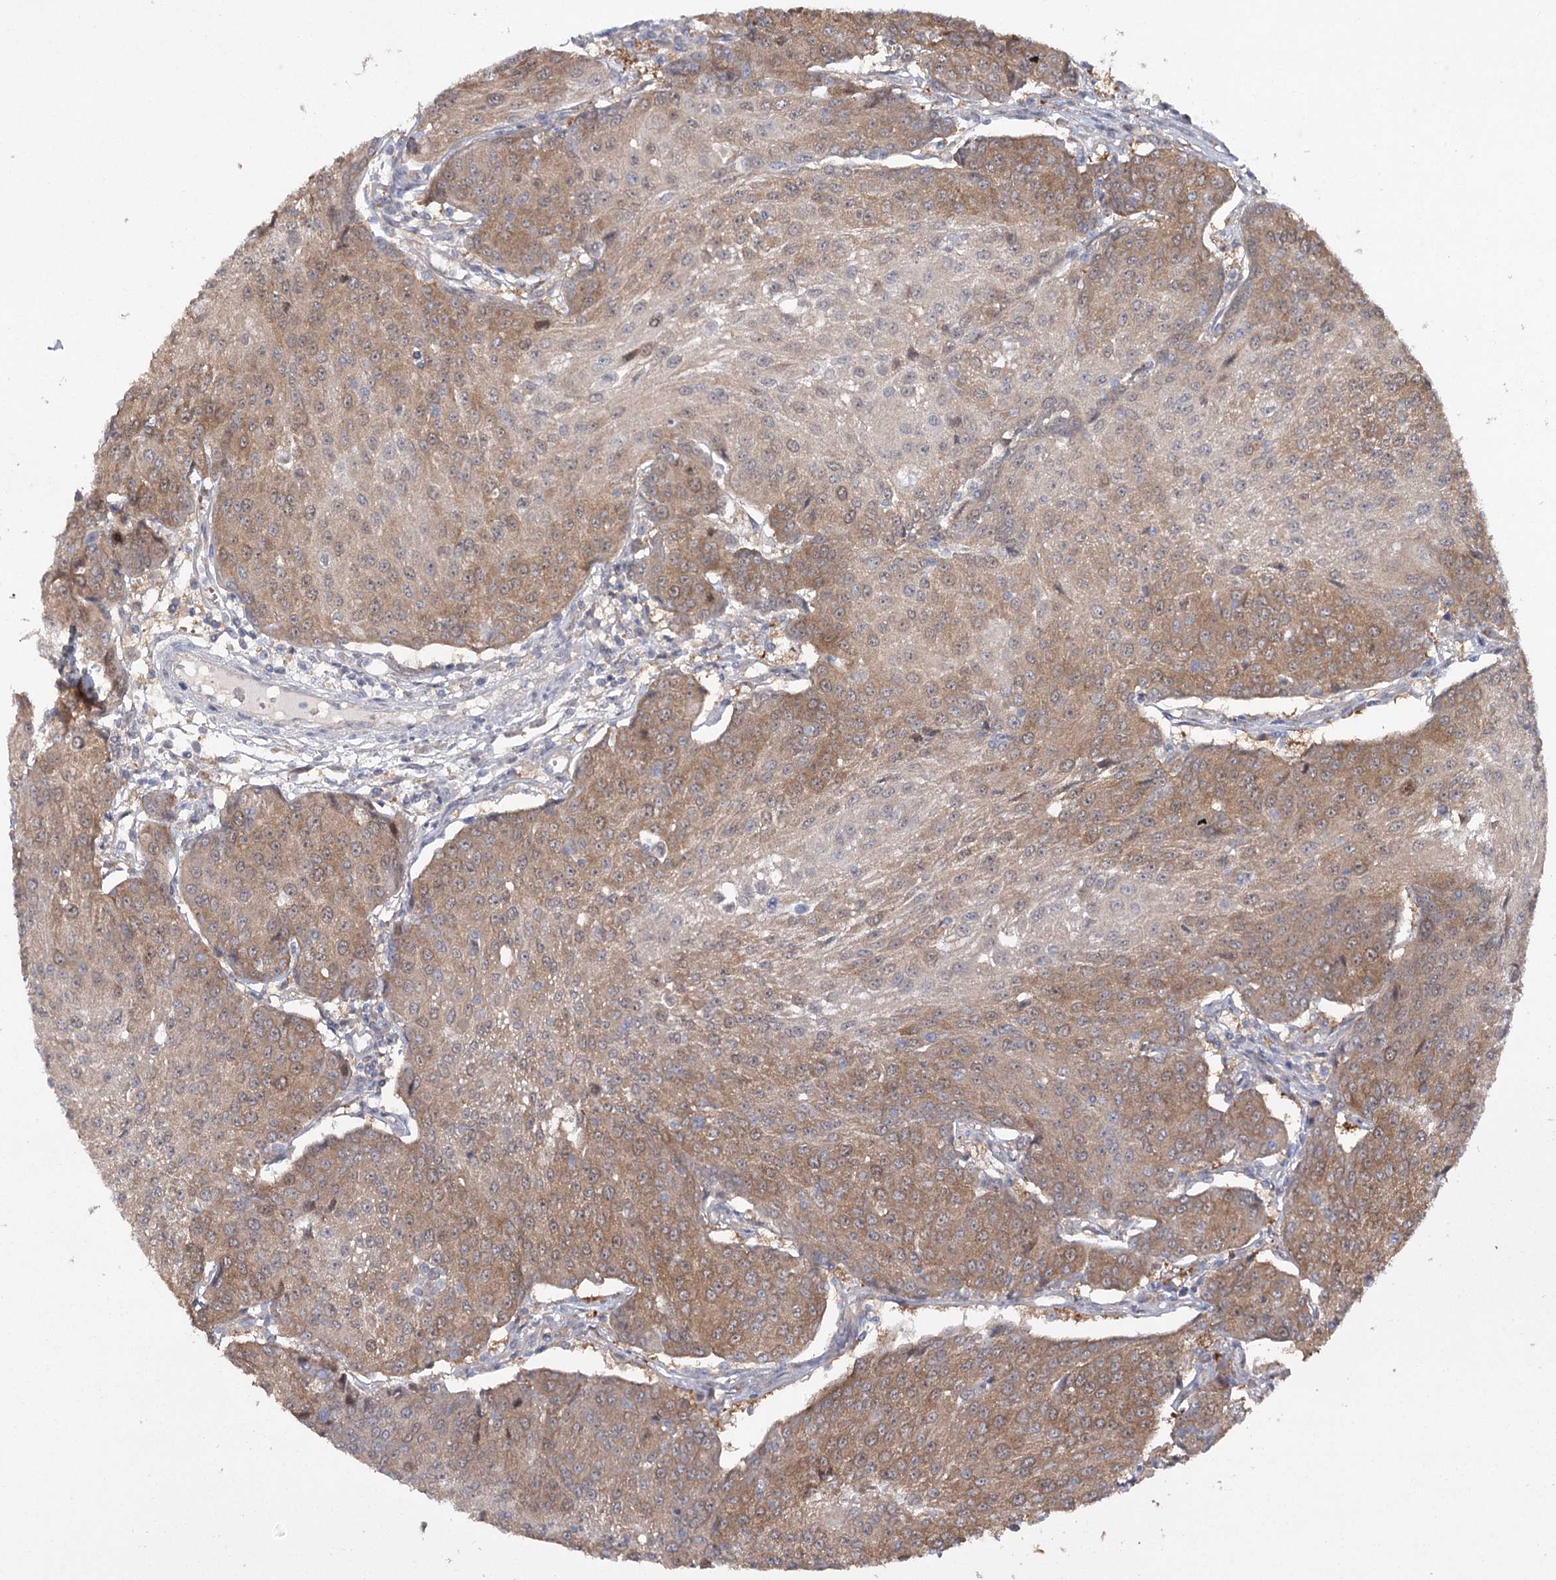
{"staining": {"intensity": "moderate", "quantity": ">75%", "location": "cytoplasmic/membranous"}, "tissue": "urothelial cancer", "cell_type": "Tumor cells", "image_type": "cancer", "snomed": [{"axis": "morphology", "description": "Urothelial carcinoma, High grade"}, {"axis": "topography", "description": "Urinary bladder"}], "caption": "Moderate cytoplasmic/membranous protein positivity is identified in about >75% of tumor cells in urothelial cancer.", "gene": "MAP3K13", "patient": {"sex": "female", "age": 85}}